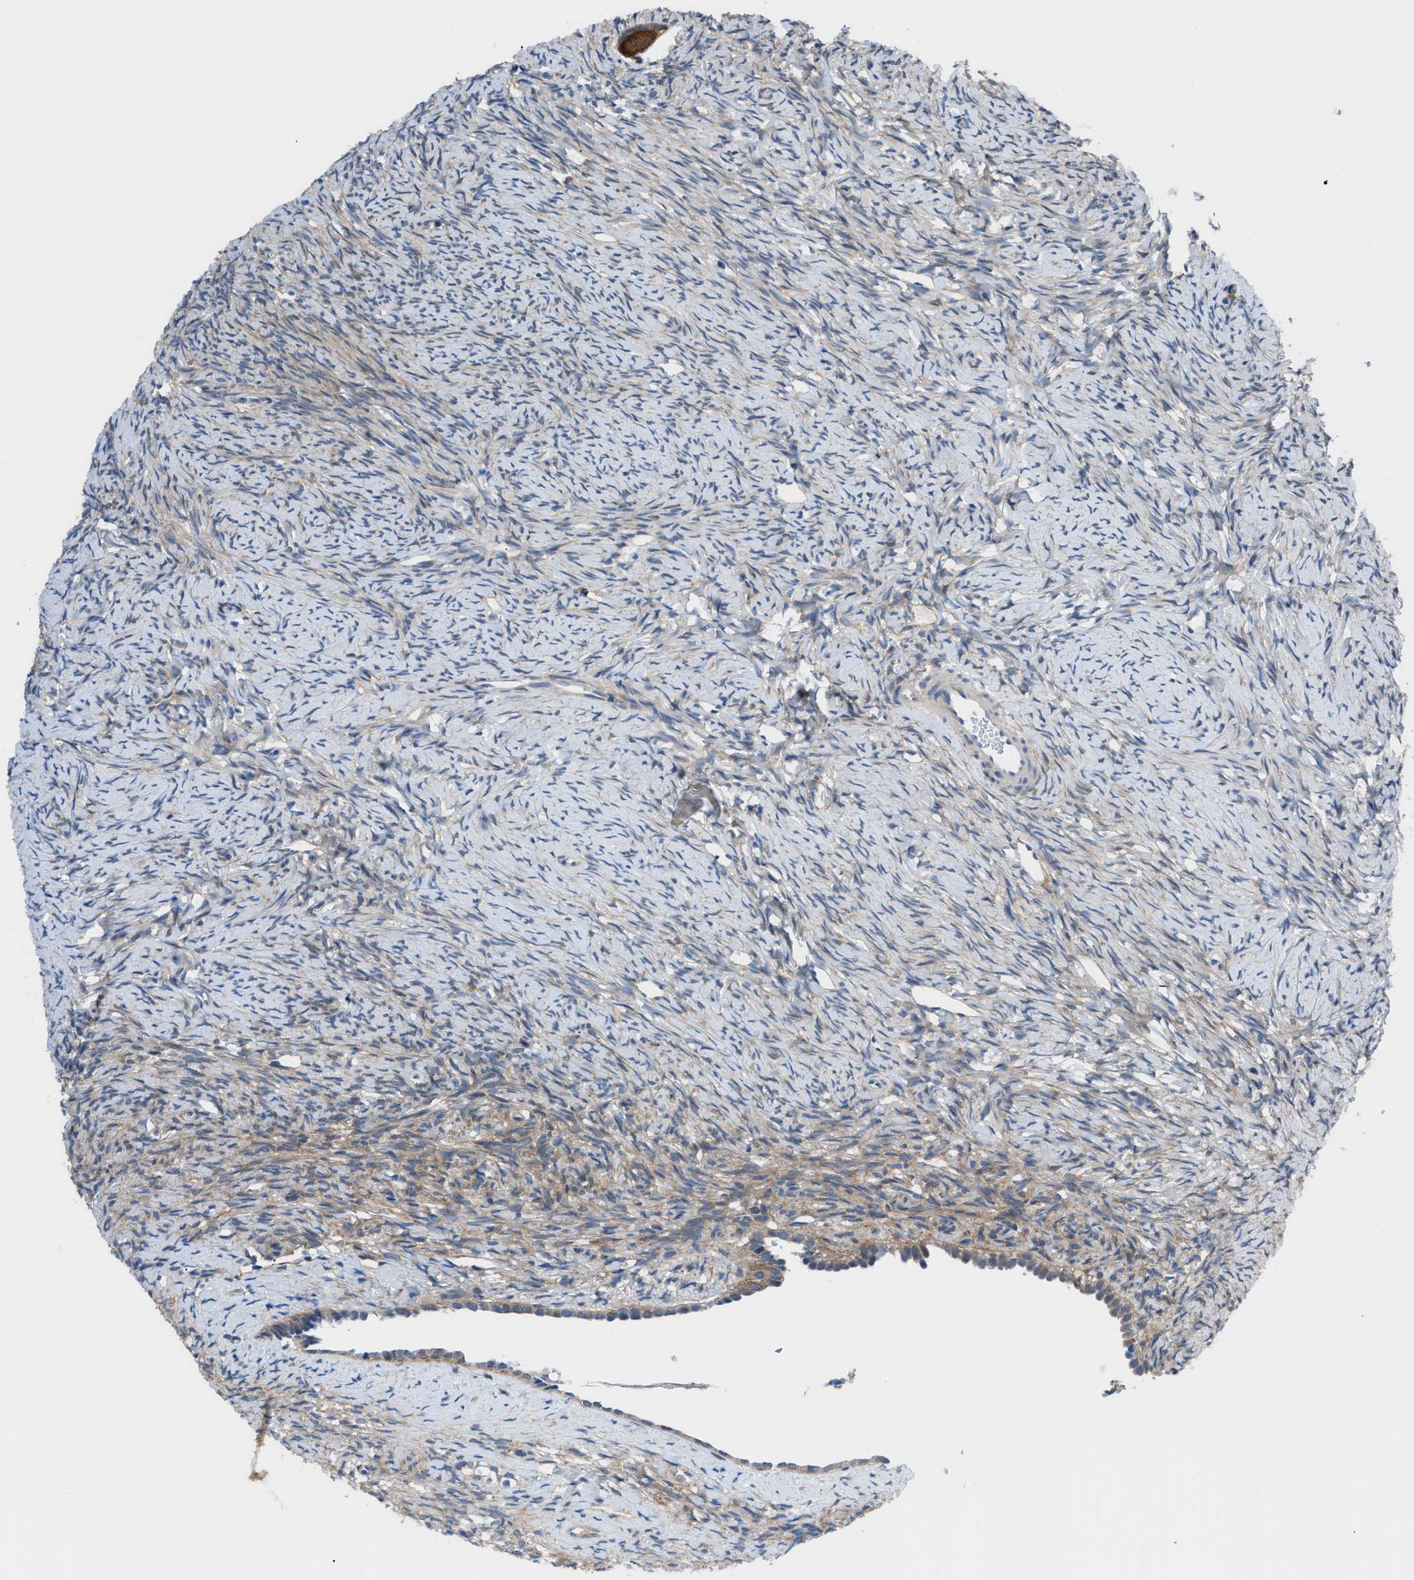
{"staining": {"intensity": "strong", "quantity": ">75%", "location": "cytoplasmic/membranous"}, "tissue": "ovary", "cell_type": "Follicle cells", "image_type": "normal", "snomed": [{"axis": "morphology", "description": "Normal tissue, NOS"}, {"axis": "topography", "description": "Ovary"}], "caption": "This is a photomicrograph of IHC staining of benign ovary, which shows strong positivity in the cytoplasmic/membranous of follicle cells.", "gene": "TMEM45B", "patient": {"sex": "female", "age": 33}}